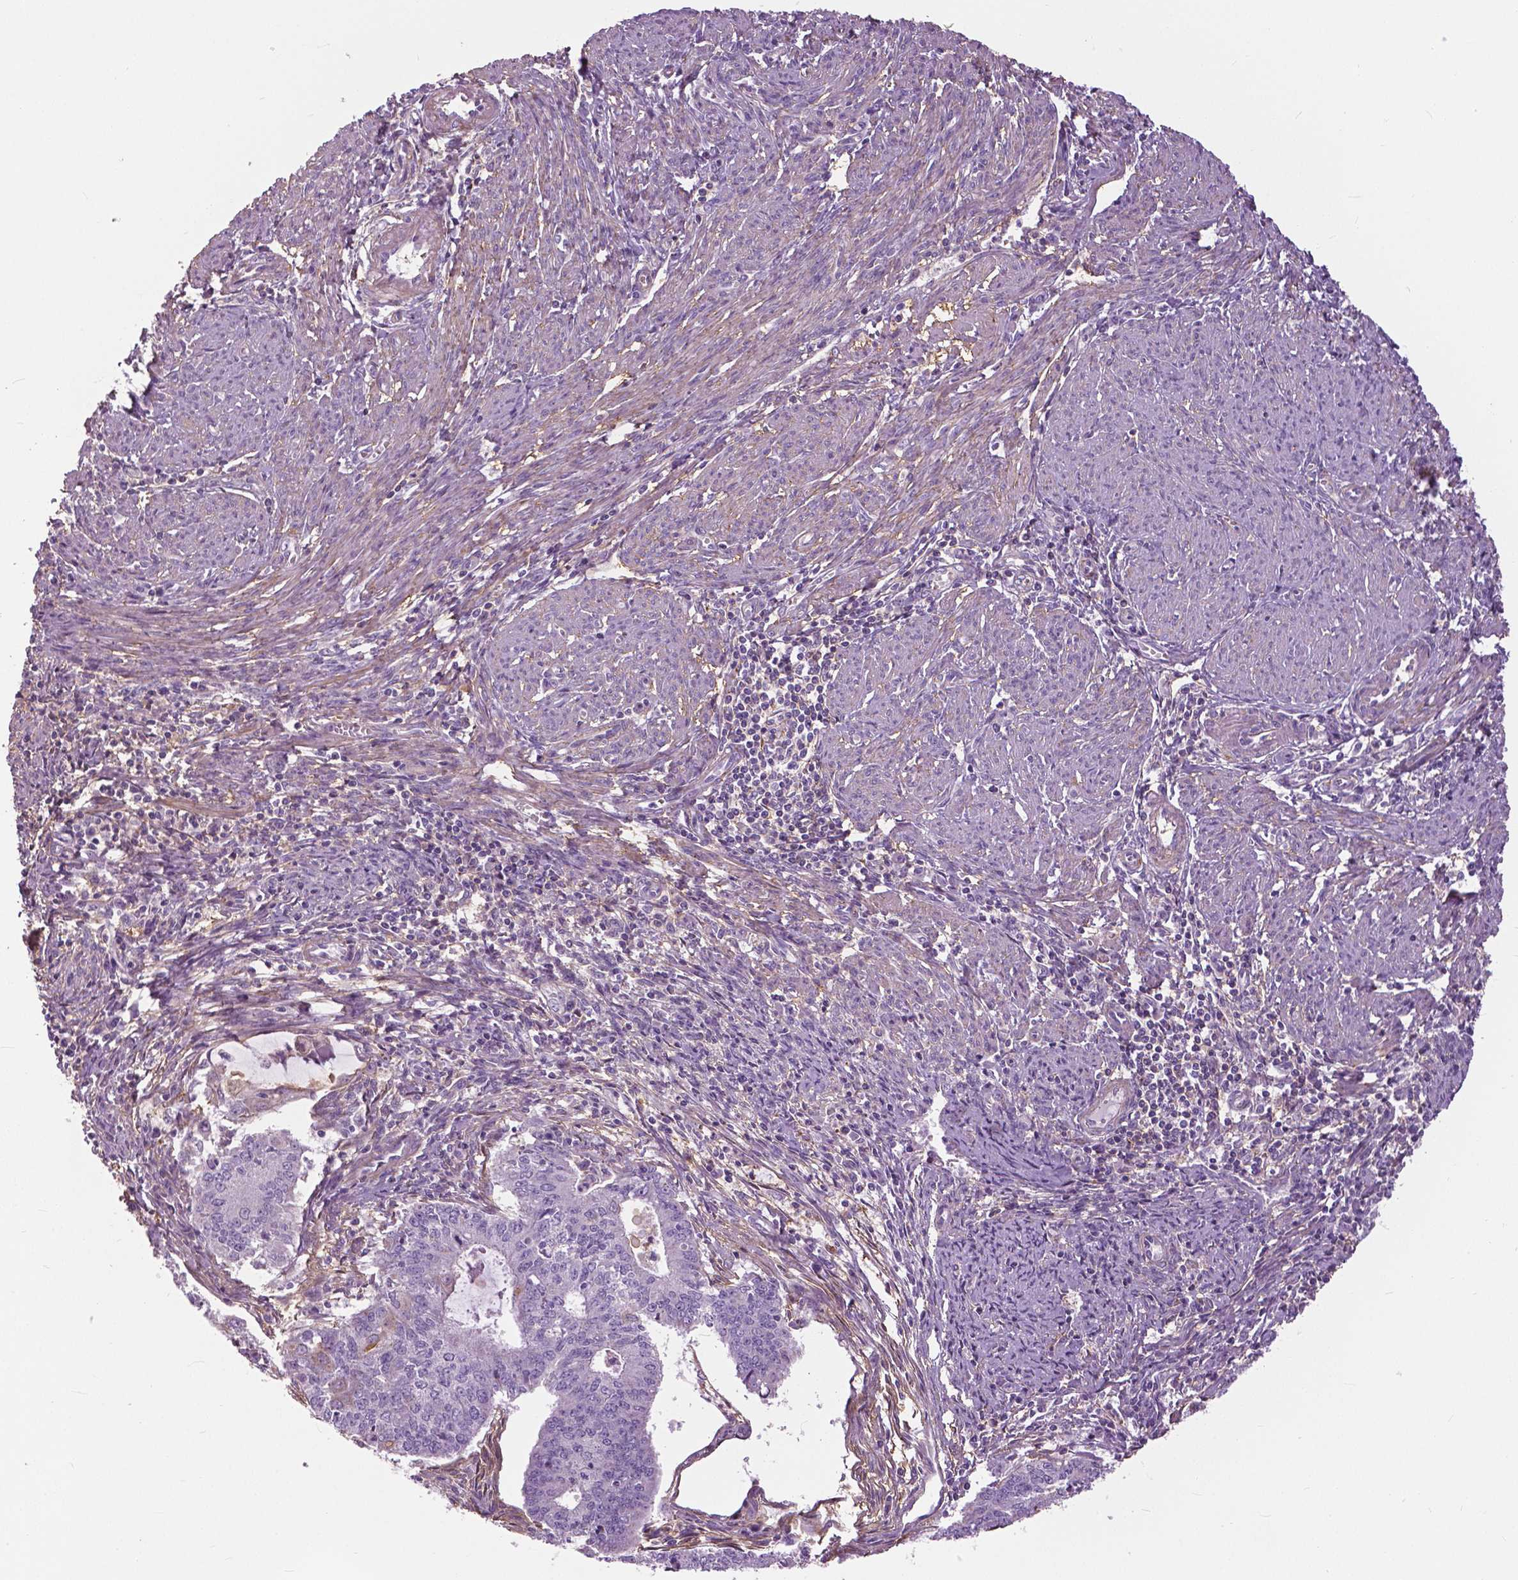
{"staining": {"intensity": "negative", "quantity": "none", "location": "none"}, "tissue": "endometrial cancer", "cell_type": "Tumor cells", "image_type": "cancer", "snomed": [{"axis": "morphology", "description": "Adenocarcinoma, NOS"}, {"axis": "topography", "description": "Endometrium"}], "caption": "This image is of endometrial adenocarcinoma stained with immunohistochemistry (IHC) to label a protein in brown with the nuclei are counter-stained blue. There is no staining in tumor cells.", "gene": "ANXA13", "patient": {"sex": "female", "age": 61}}